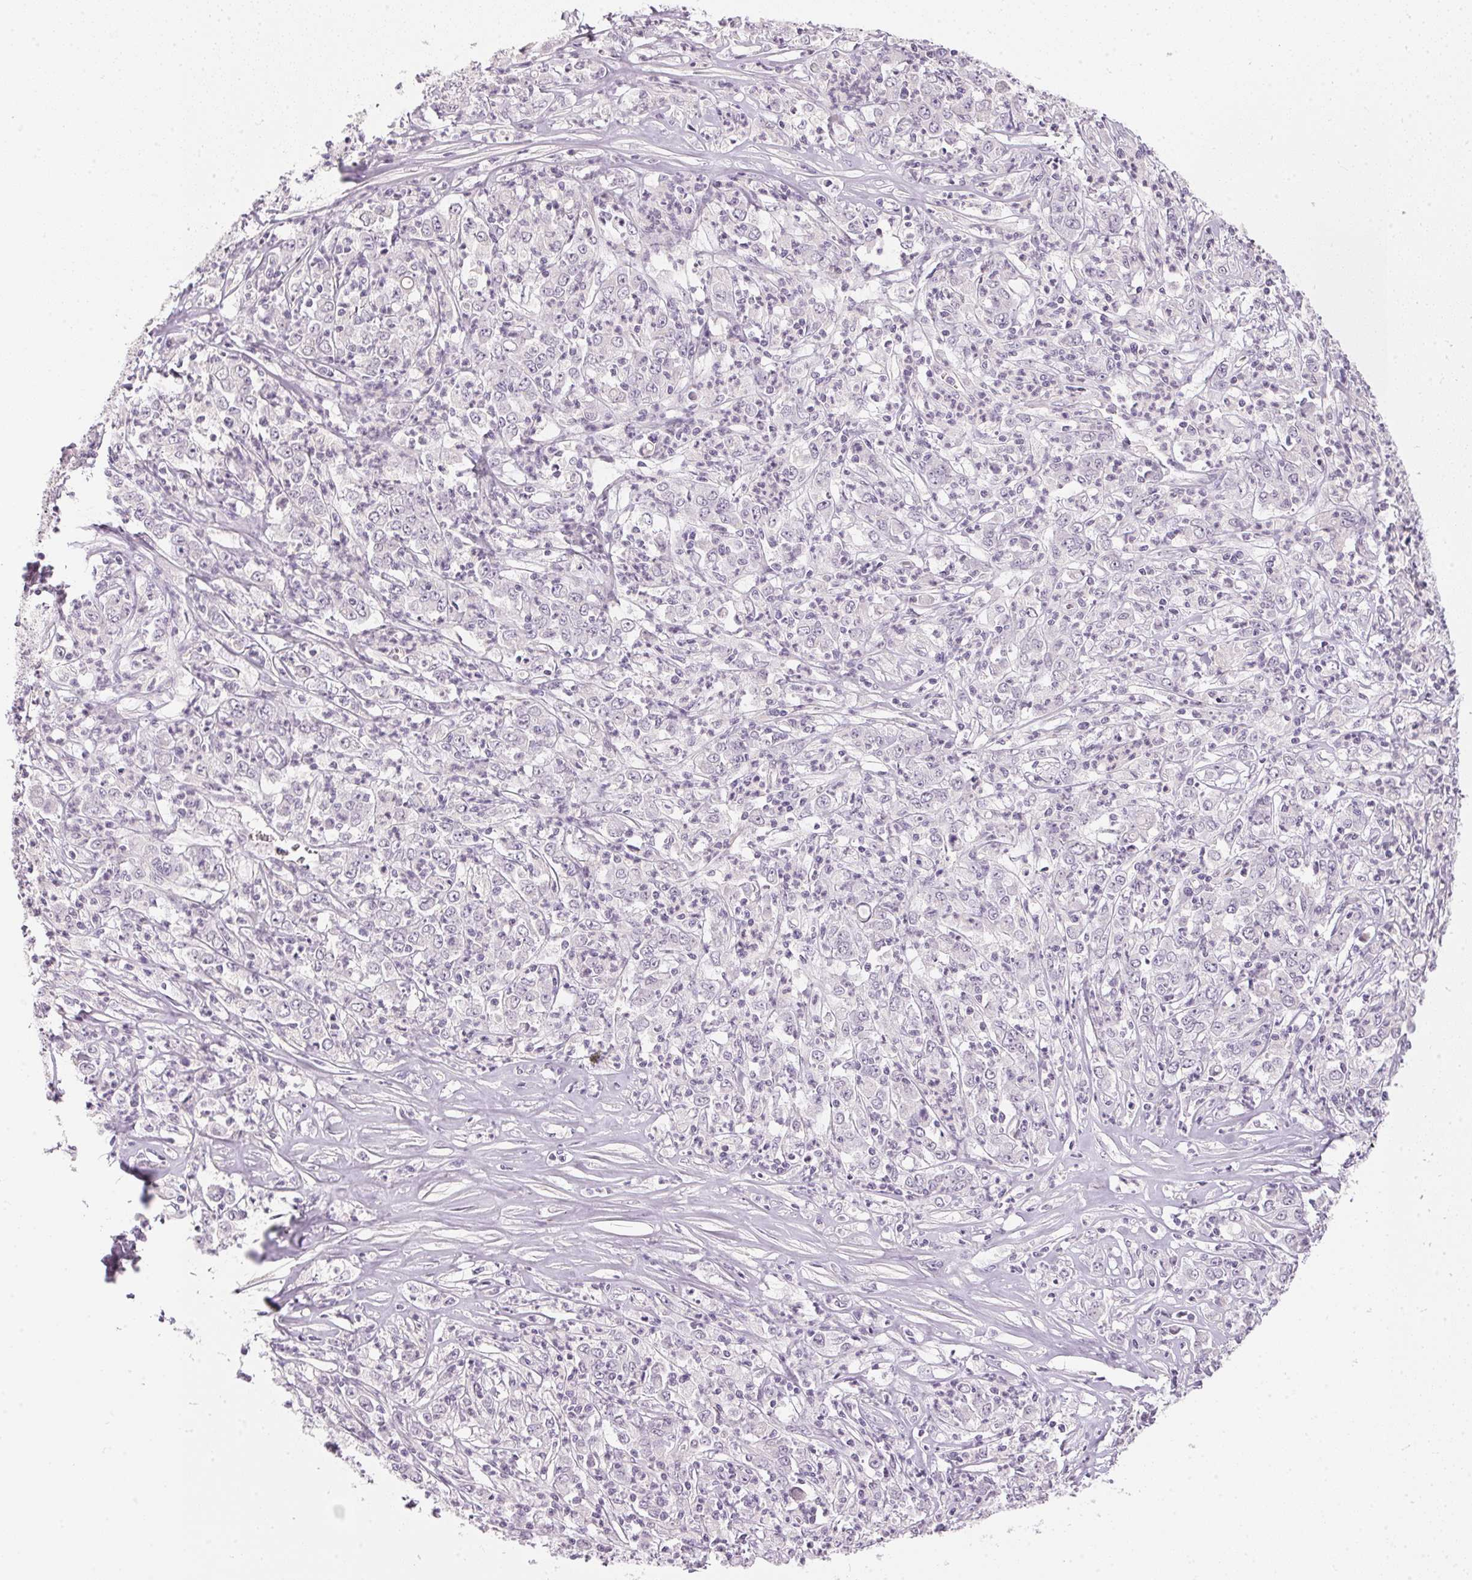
{"staining": {"intensity": "negative", "quantity": "none", "location": "none"}, "tissue": "stomach cancer", "cell_type": "Tumor cells", "image_type": "cancer", "snomed": [{"axis": "morphology", "description": "Adenocarcinoma, NOS"}, {"axis": "topography", "description": "Stomach, lower"}], "caption": "Protein analysis of stomach cancer (adenocarcinoma) shows no significant staining in tumor cells.", "gene": "GDAP1L1", "patient": {"sex": "female", "age": 71}}